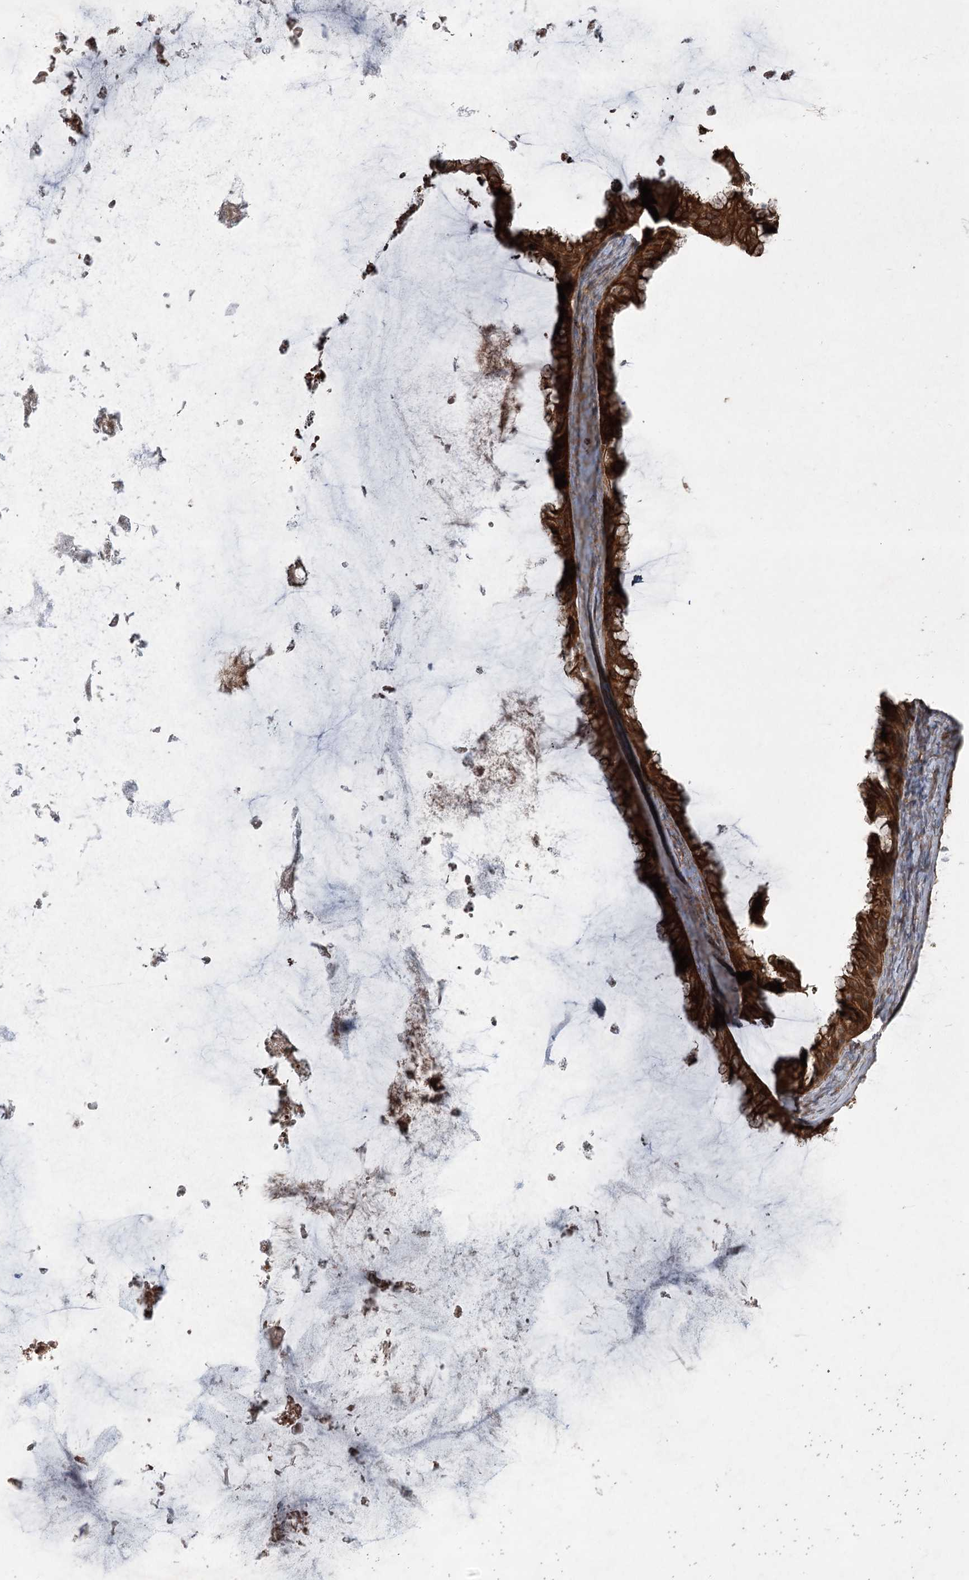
{"staining": {"intensity": "strong", "quantity": ">75%", "location": "cytoplasmic/membranous"}, "tissue": "ovarian cancer", "cell_type": "Tumor cells", "image_type": "cancer", "snomed": [{"axis": "morphology", "description": "Cystadenocarcinoma, mucinous, NOS"}, {"axis": "topography", "description": "Ovary"}], "caption": "The image exhibits a brown stain indicating the presence of a protein in the cytoplasmic/membranous of tumor cells in mucinous cystadenocarcinoma (ovarian).", "gene": "CPLANE1", "patient": {"sex": "female", "age": 61}}